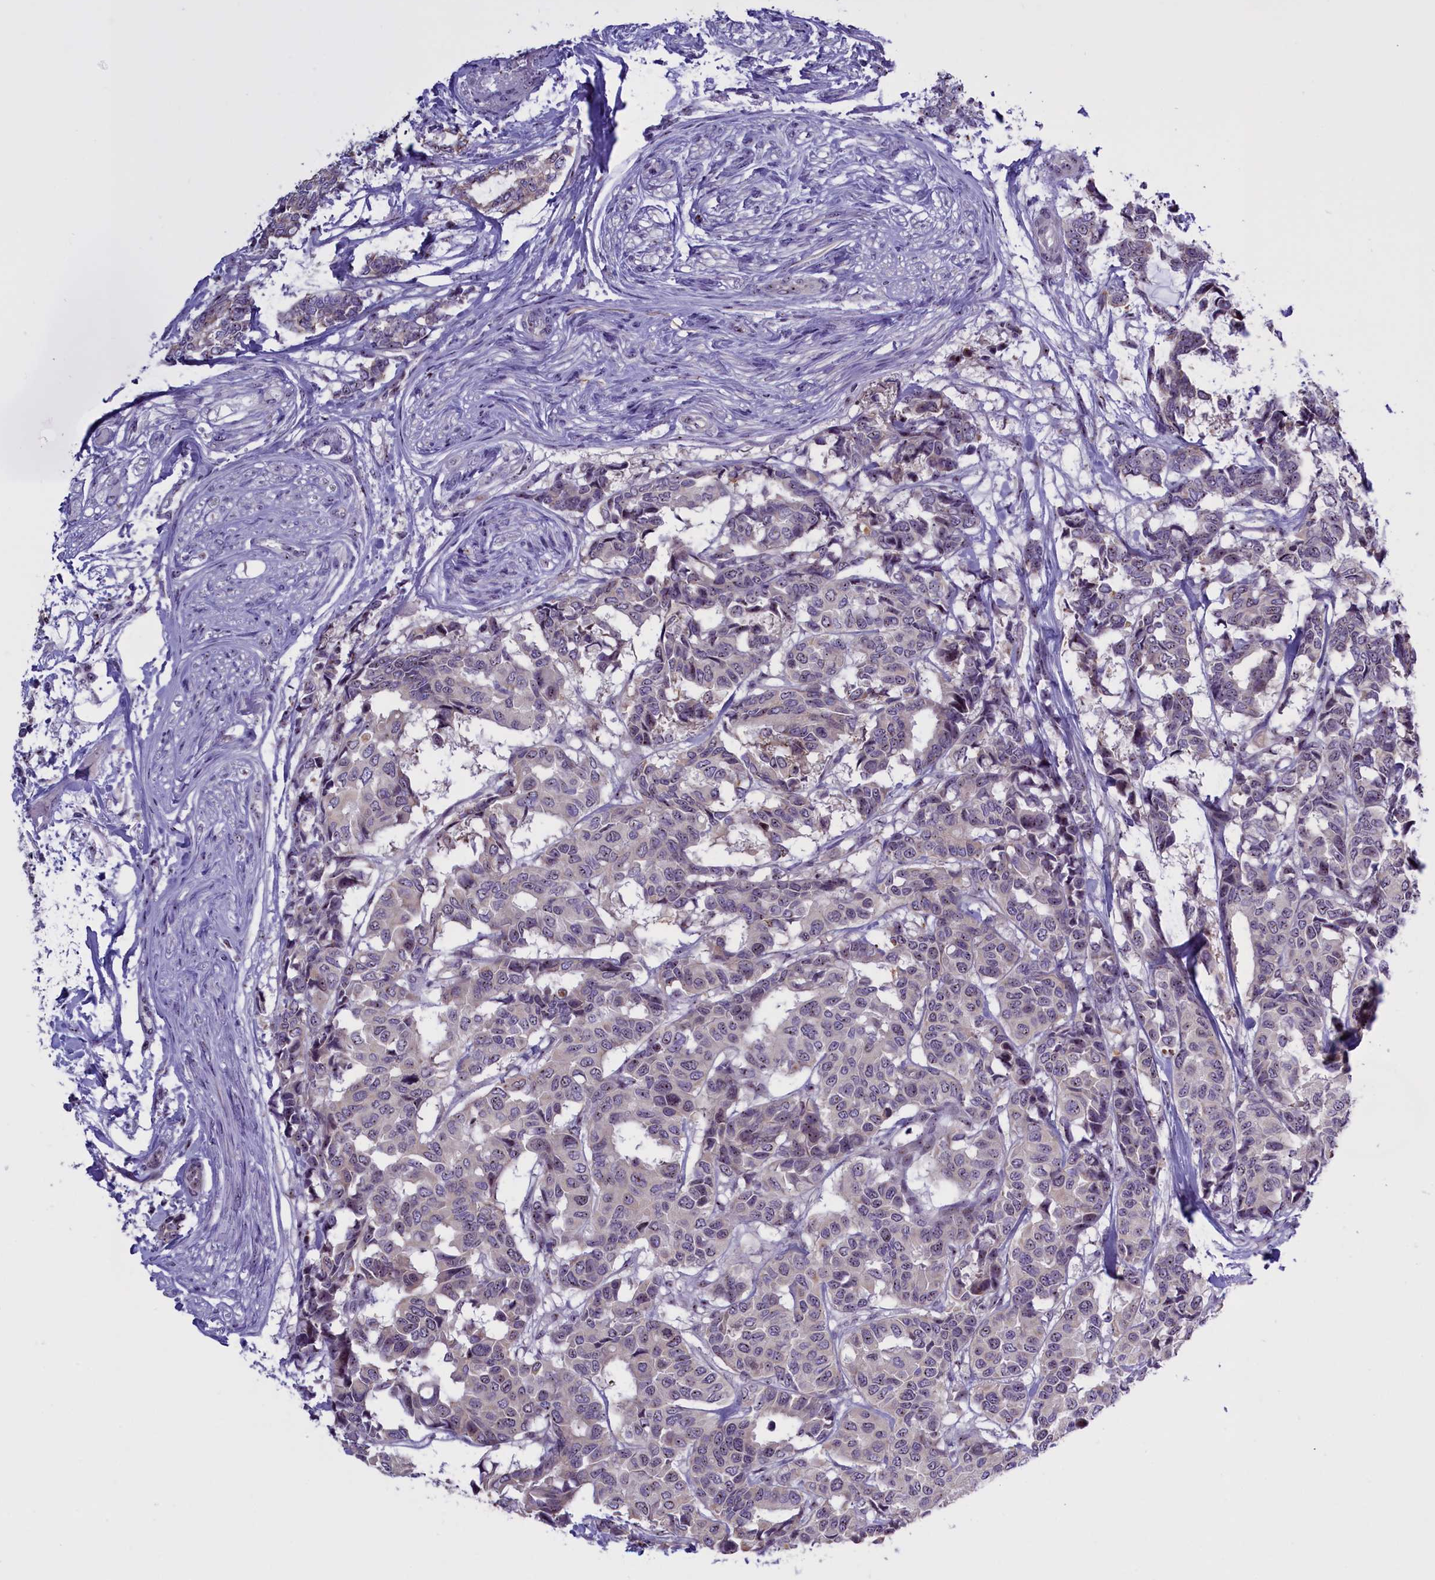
{"staining": {"intensity": "weak", "quantity": "<25%", "location": "nuclear"}, "tissue": "breast cancer", "cell_type": "Tumor cells", "image_type": "cancer", "snomed": [{"axis": "morphology", "description": "Duct carcinoma"}, {"axis": "topography", "description": "Breast"}], "caption": "High magnification brightfield microscopy of intraductal carcinoma (breast) stained with DAB (3,3'-diaminobenzidine) (brown) and counterstained with hematoxylin (blue): tumor cells show no significant positivity.", "gene": "TBL3", "patient": {"sex": "female", "age": 87}}